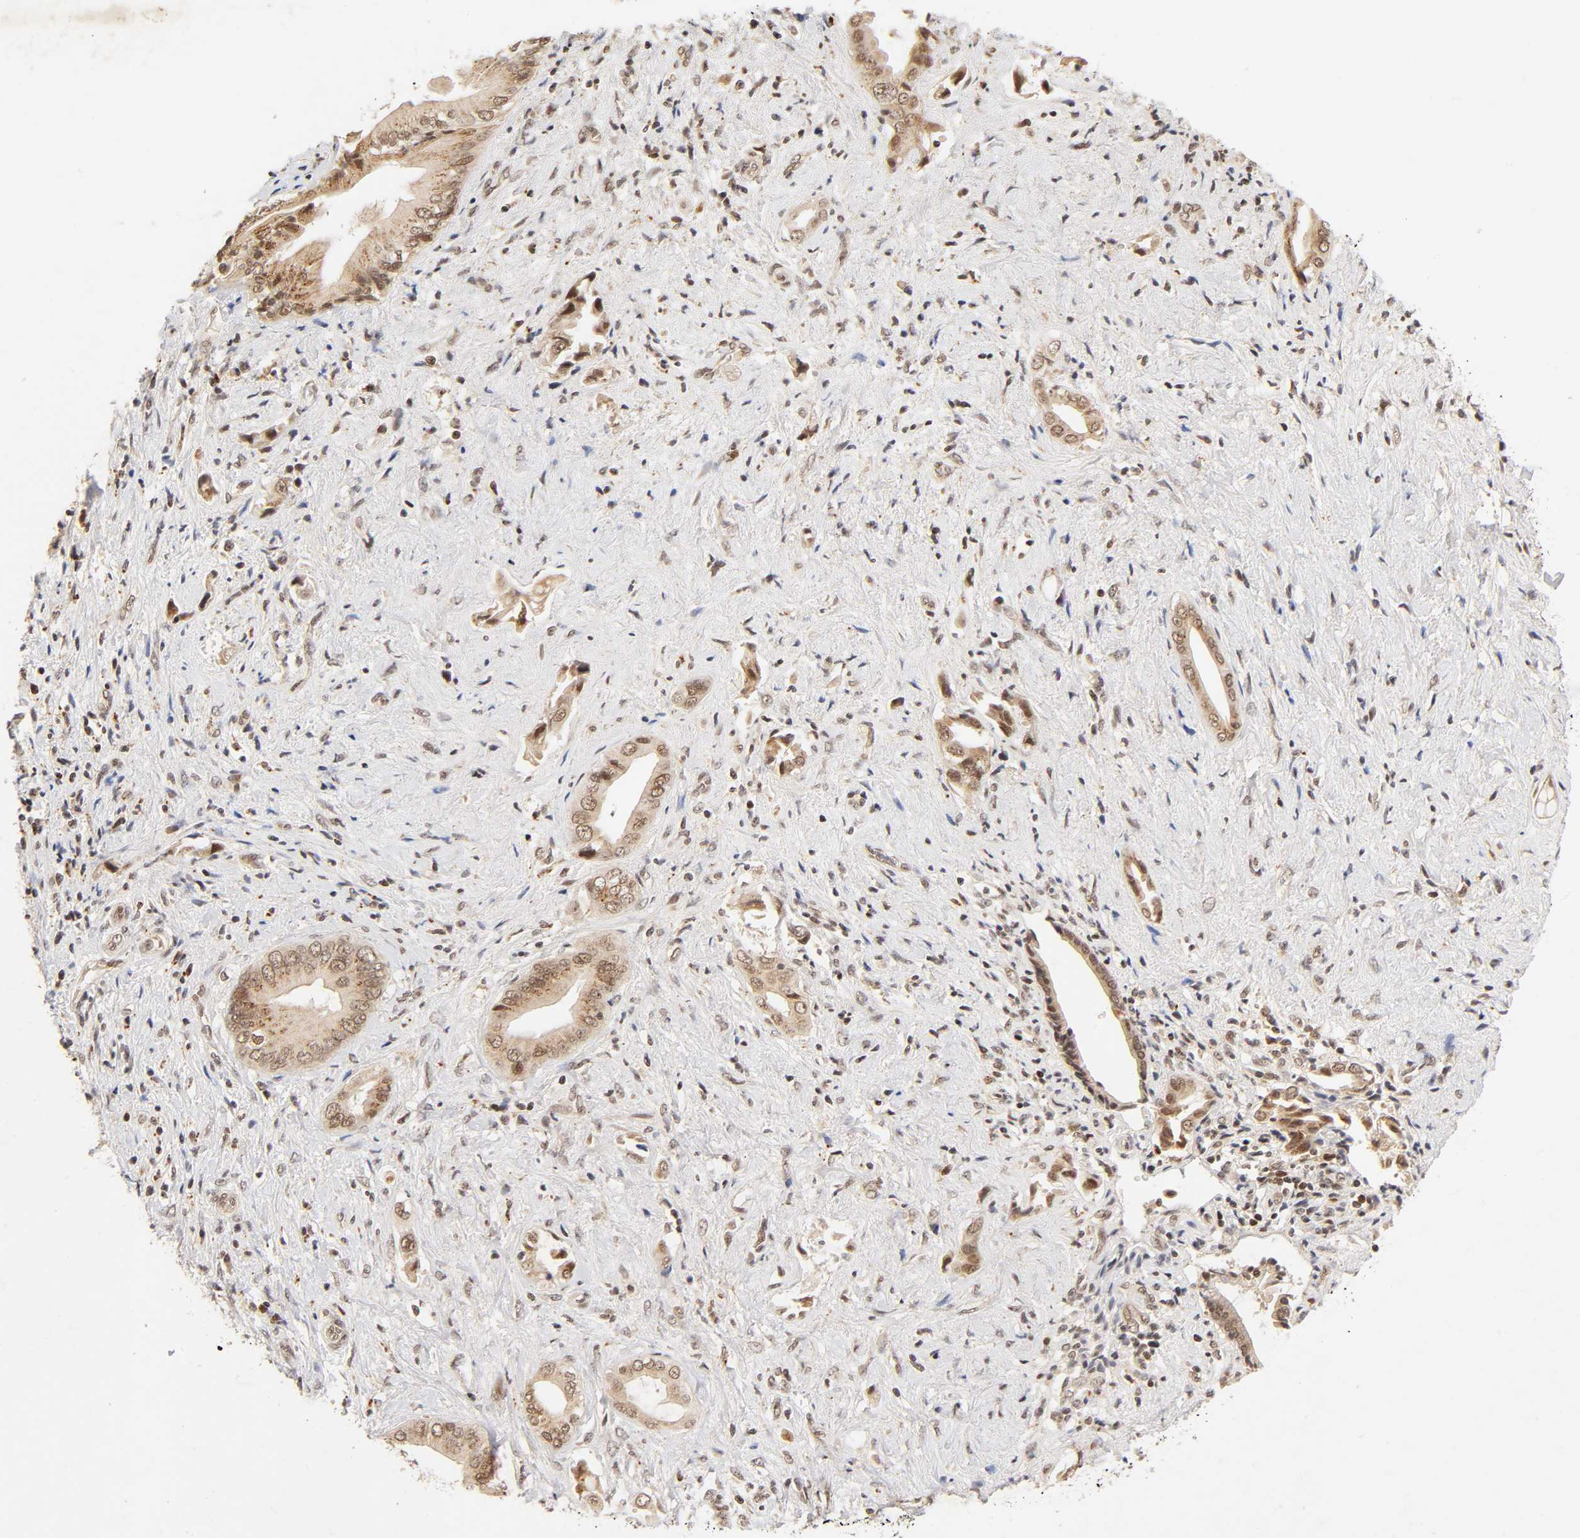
{"staining": {"intensity": "moderate", "quantity": ">75%", "location": "cytoplasmic/membranous,nuclear"}, "tissue": "liver cancer", "cell_type": "Tumor cells", "image_type": "cancer", "snomed": [{"axis": "morphology", "description": "Cholangiocarcinoma"}, {"axis": "topography", "description": "Liver"}], "caption": "This photomicrograph displays immunohistochemistry staining of human liver cancer, with medium moderate cytoplasmic/membranous and nuclear staining in about >75% of tumor cells.", "gene": "TAF10", "patient": {"sex": "male", "age": 58}}